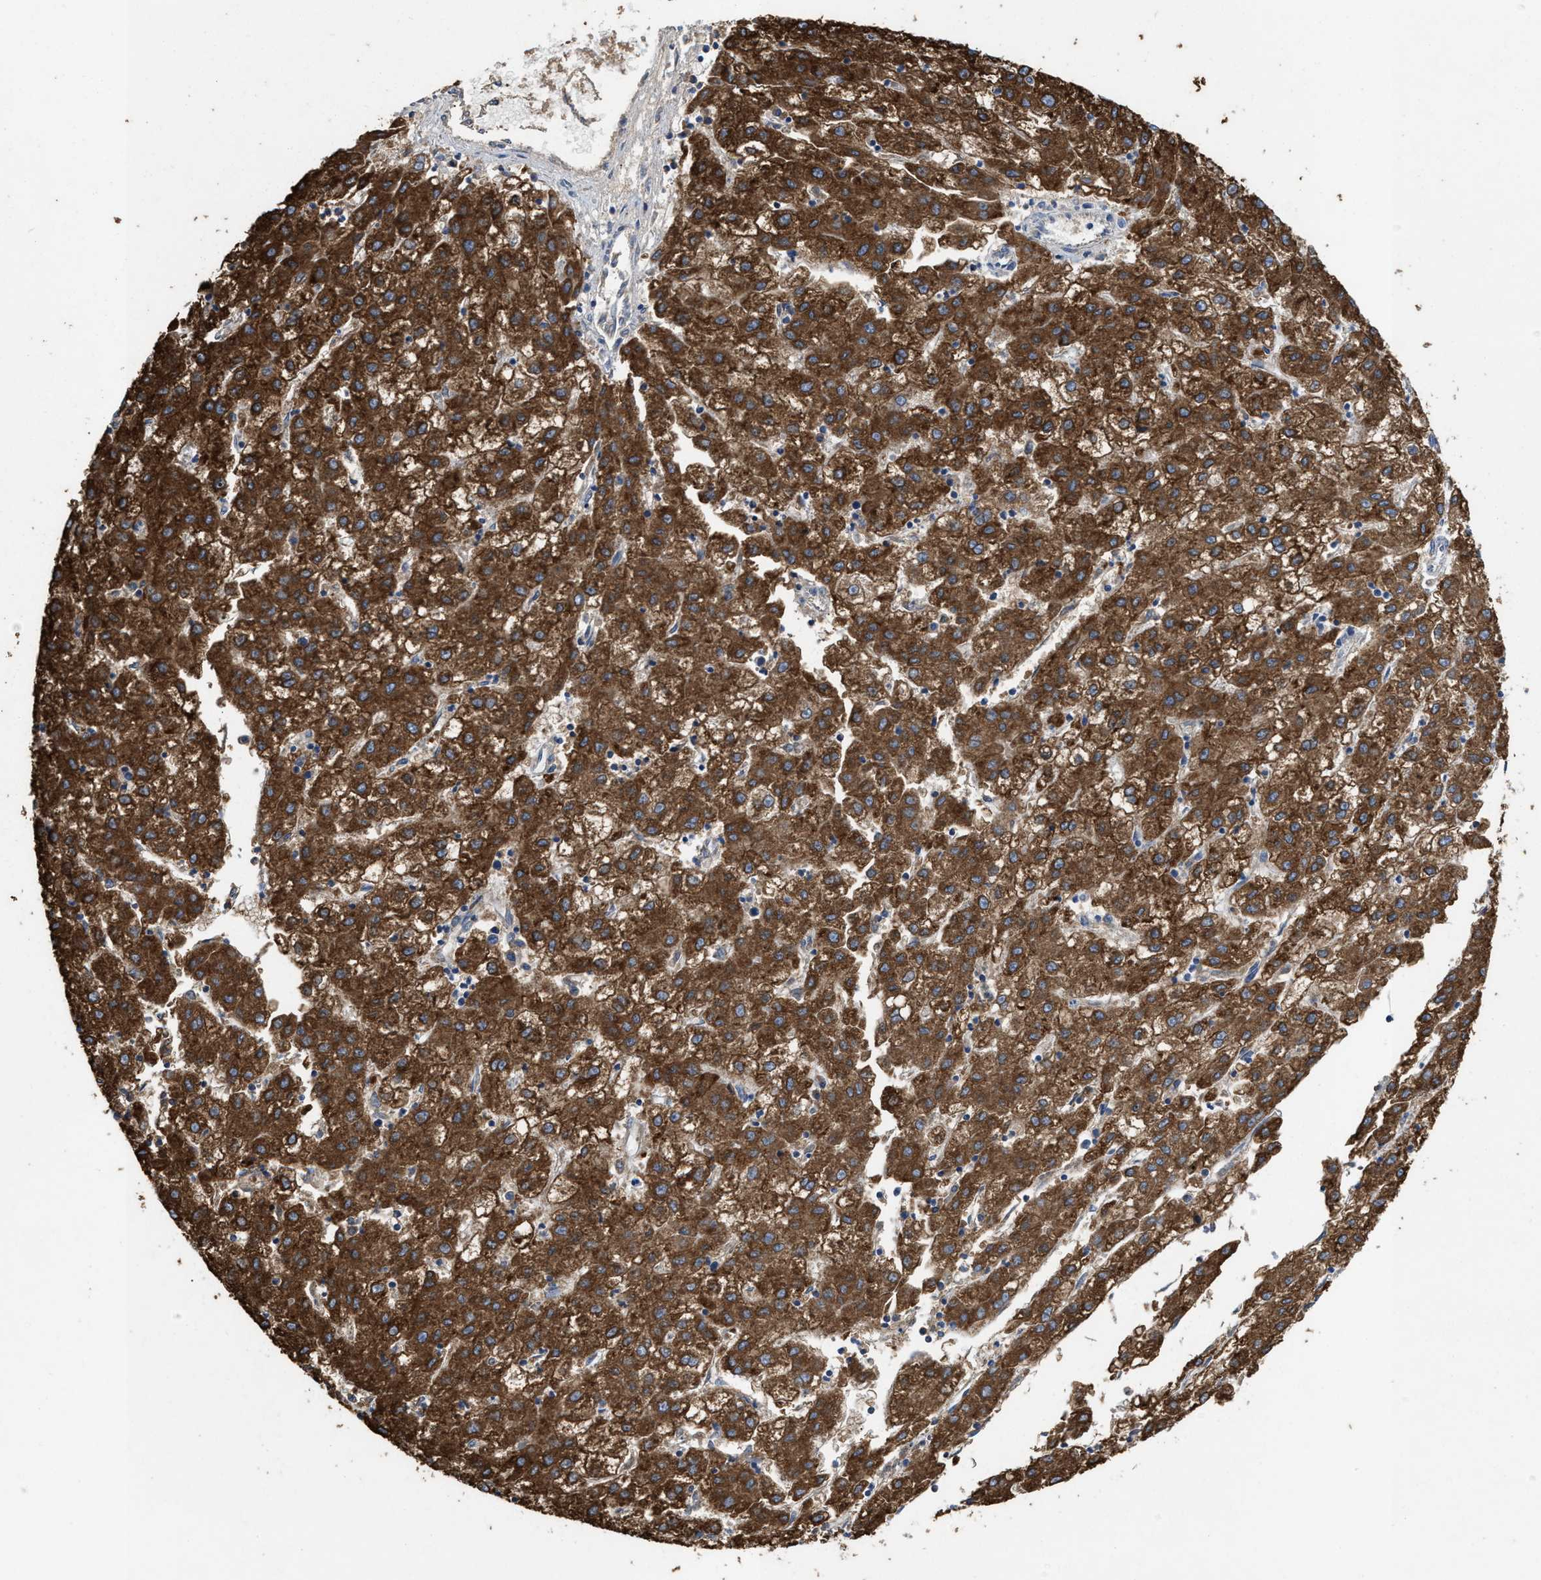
{"staining": {"intensity": "strong", "quantity": ">75%", "location": "cytoplasmic/membranous"}, "tissue": "liver cancer", "cell_type": "Tumor cells", "image_type": "cancer", "snomed": [{"axis": "morphology", "description": "Carcinoma, Hepatocellular, NOS"}, {"axis": "topography", "description": "Liver"}], "caption": "Immunohistochemistry (IHC) (DAB) staining of human liver cancer (hepatocellular carcinoma) demonstrates strong cytoplasmic/membranous protein expression in approximately >75% of tumor cells.", "gene": "DYNC2I1", "patient": {"sex": "male", "age": 72}}